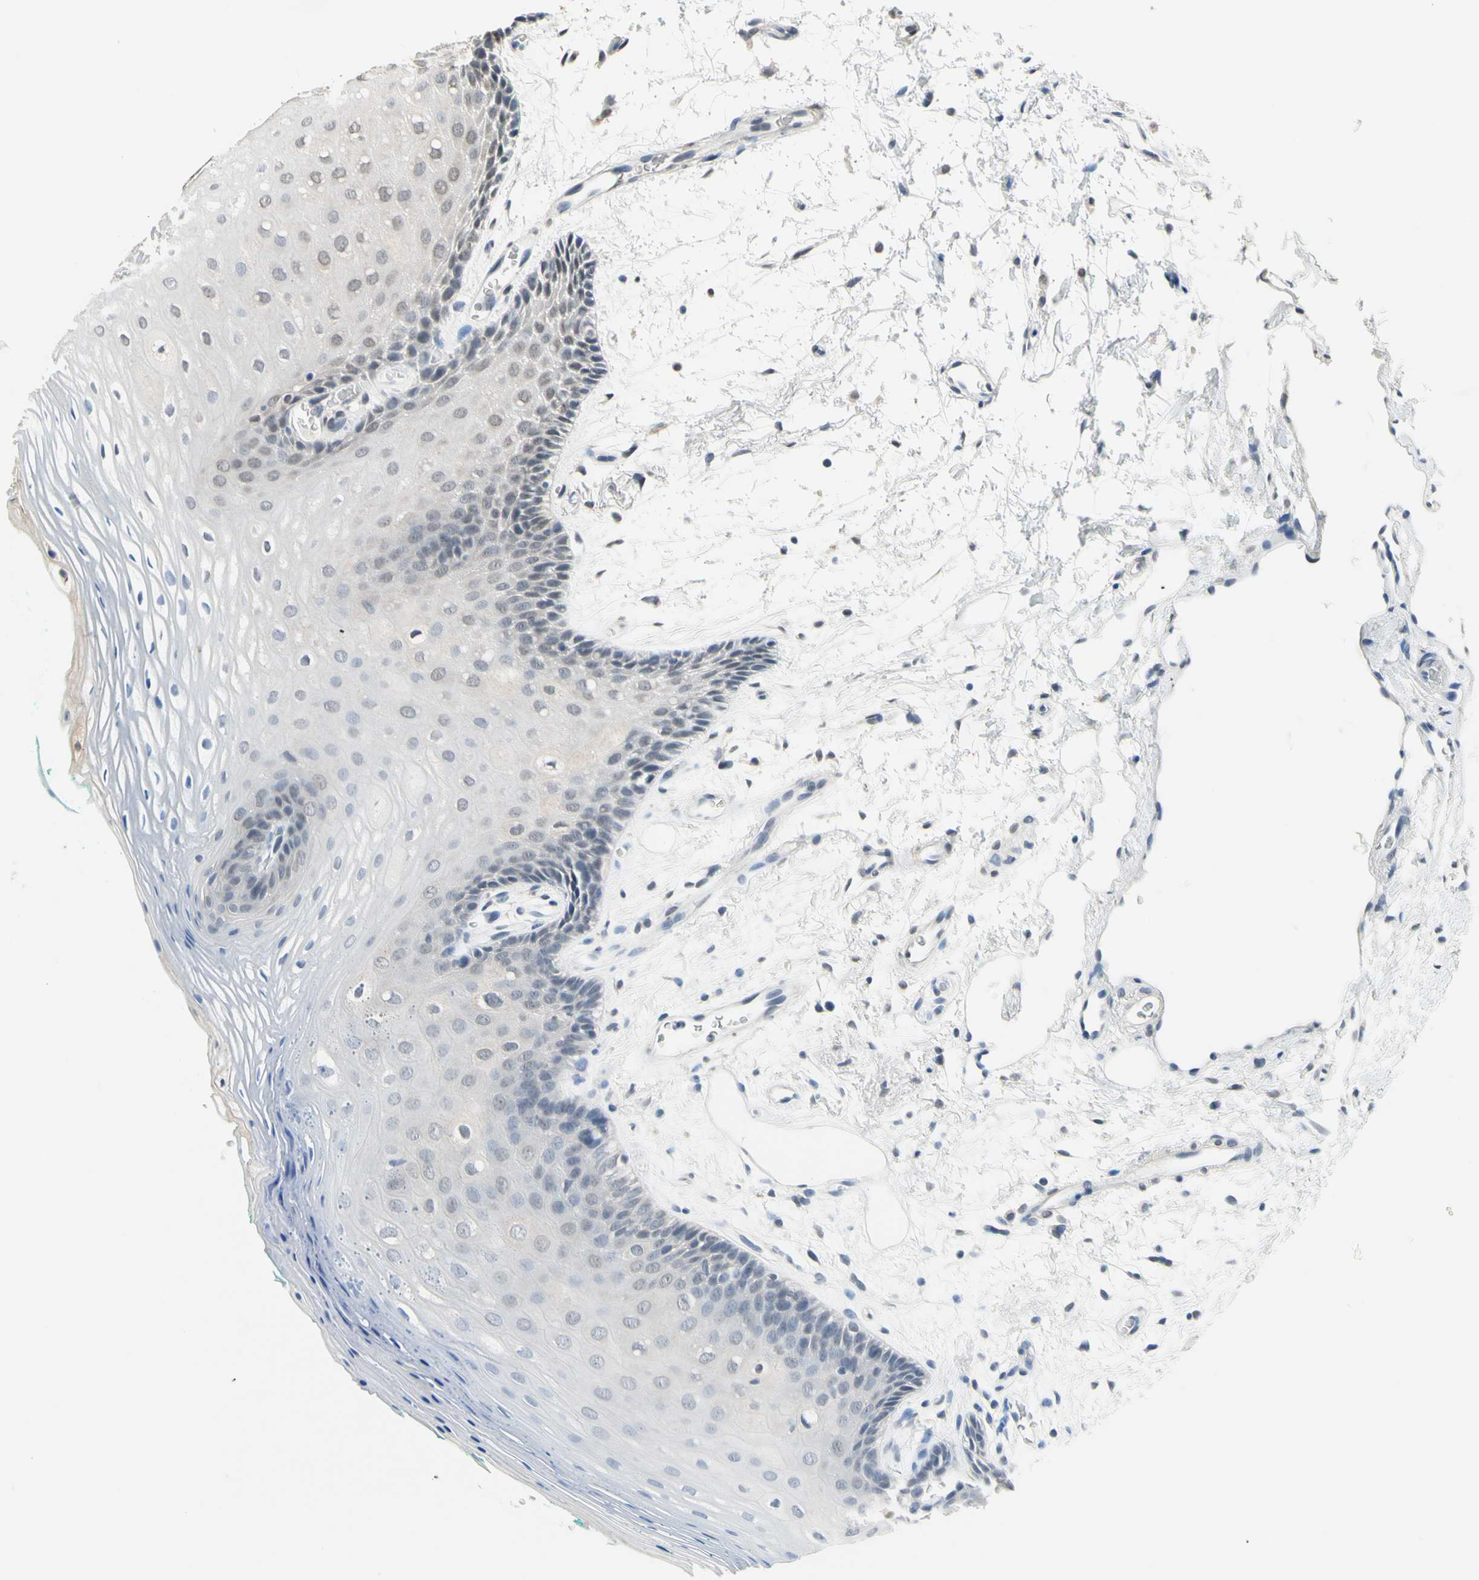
{"staining": {"intensity": "weak", "quantity": "<25%", "location": "nuclear"}, "tissue": "oral mucosa", "cell_type": "Squamous epithelial cells", "image_type": "normal", "snomed": [{"axis": "morphology", "description": "Normal tissue, NOS"}, {"axis": "topography", "description": "Skeletal muscle"}, {"axis": "topography", "description": "Oral tissue"}, {"axis": "topography", "description": "Peripheral nerve tissue"}], "caption": "The micrograph demonstrates no staining of squamous epithelial cells in unremarkable oral mucosa.", "gene": "ZNF174", "patient": {"sex": "female", "age": 84}}